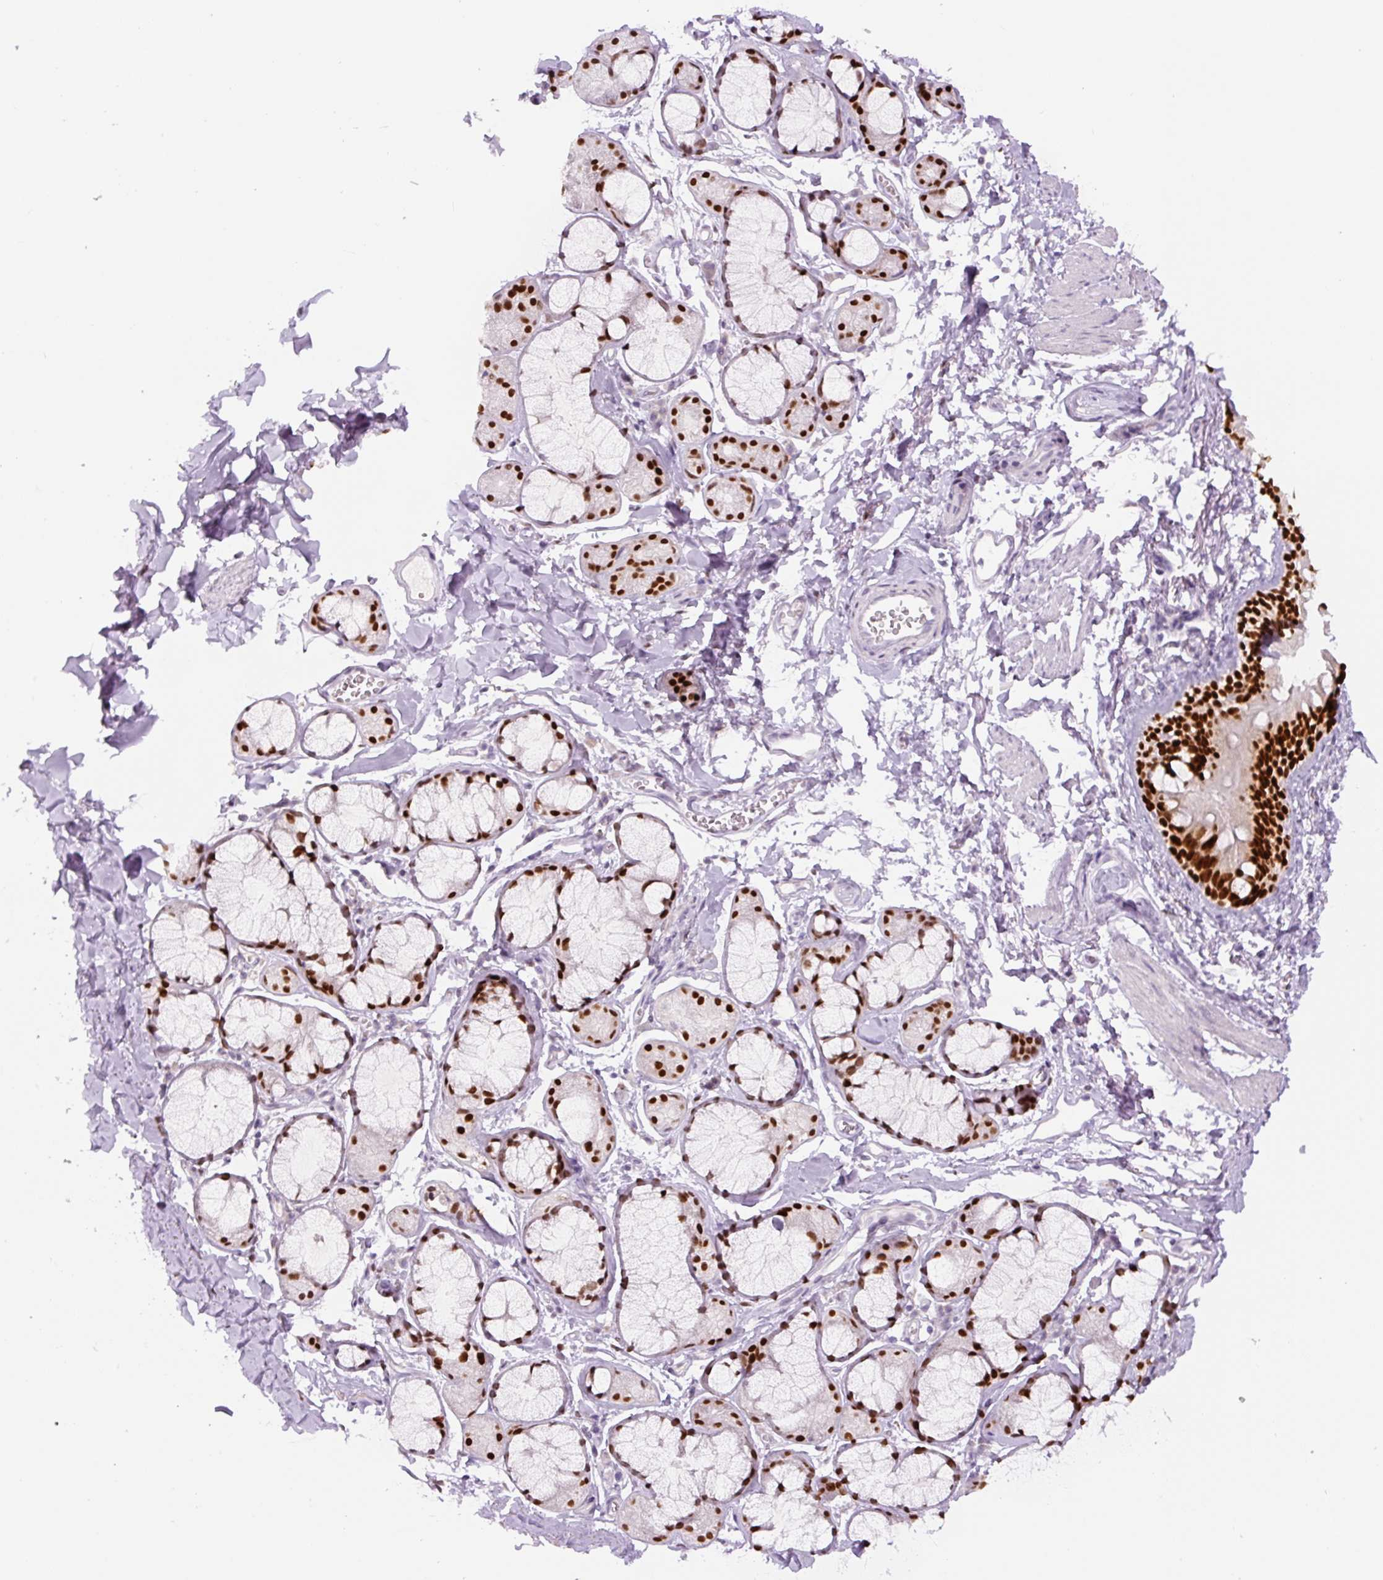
{"staining": {"intensity": "negative", "quantity": "none", "location": "none"}, "tissue": "adipose tissue", "cell_type": "Adipocytes", "image_type": "normal", "snomed": [{"axis": "morphology", "description": "Normal tissue, NOS"}, {"axis": "topography", "description": "Cartilage tissue"}, {"axis": "topography", "description": "Bronchus"}, {"axis": "topography", "description": "Peripheral nerve tissue"}], "caption": "Adipocytes show no significant expression in unremarkable adipose tissue. The staining is performed using DAB (3,3'-diaminobenzidine) brown chromogen with nuclei counter-stained in using hematoxylin.", "gene": "SIX1", "patient": {"sex": "female", "age": 59}}